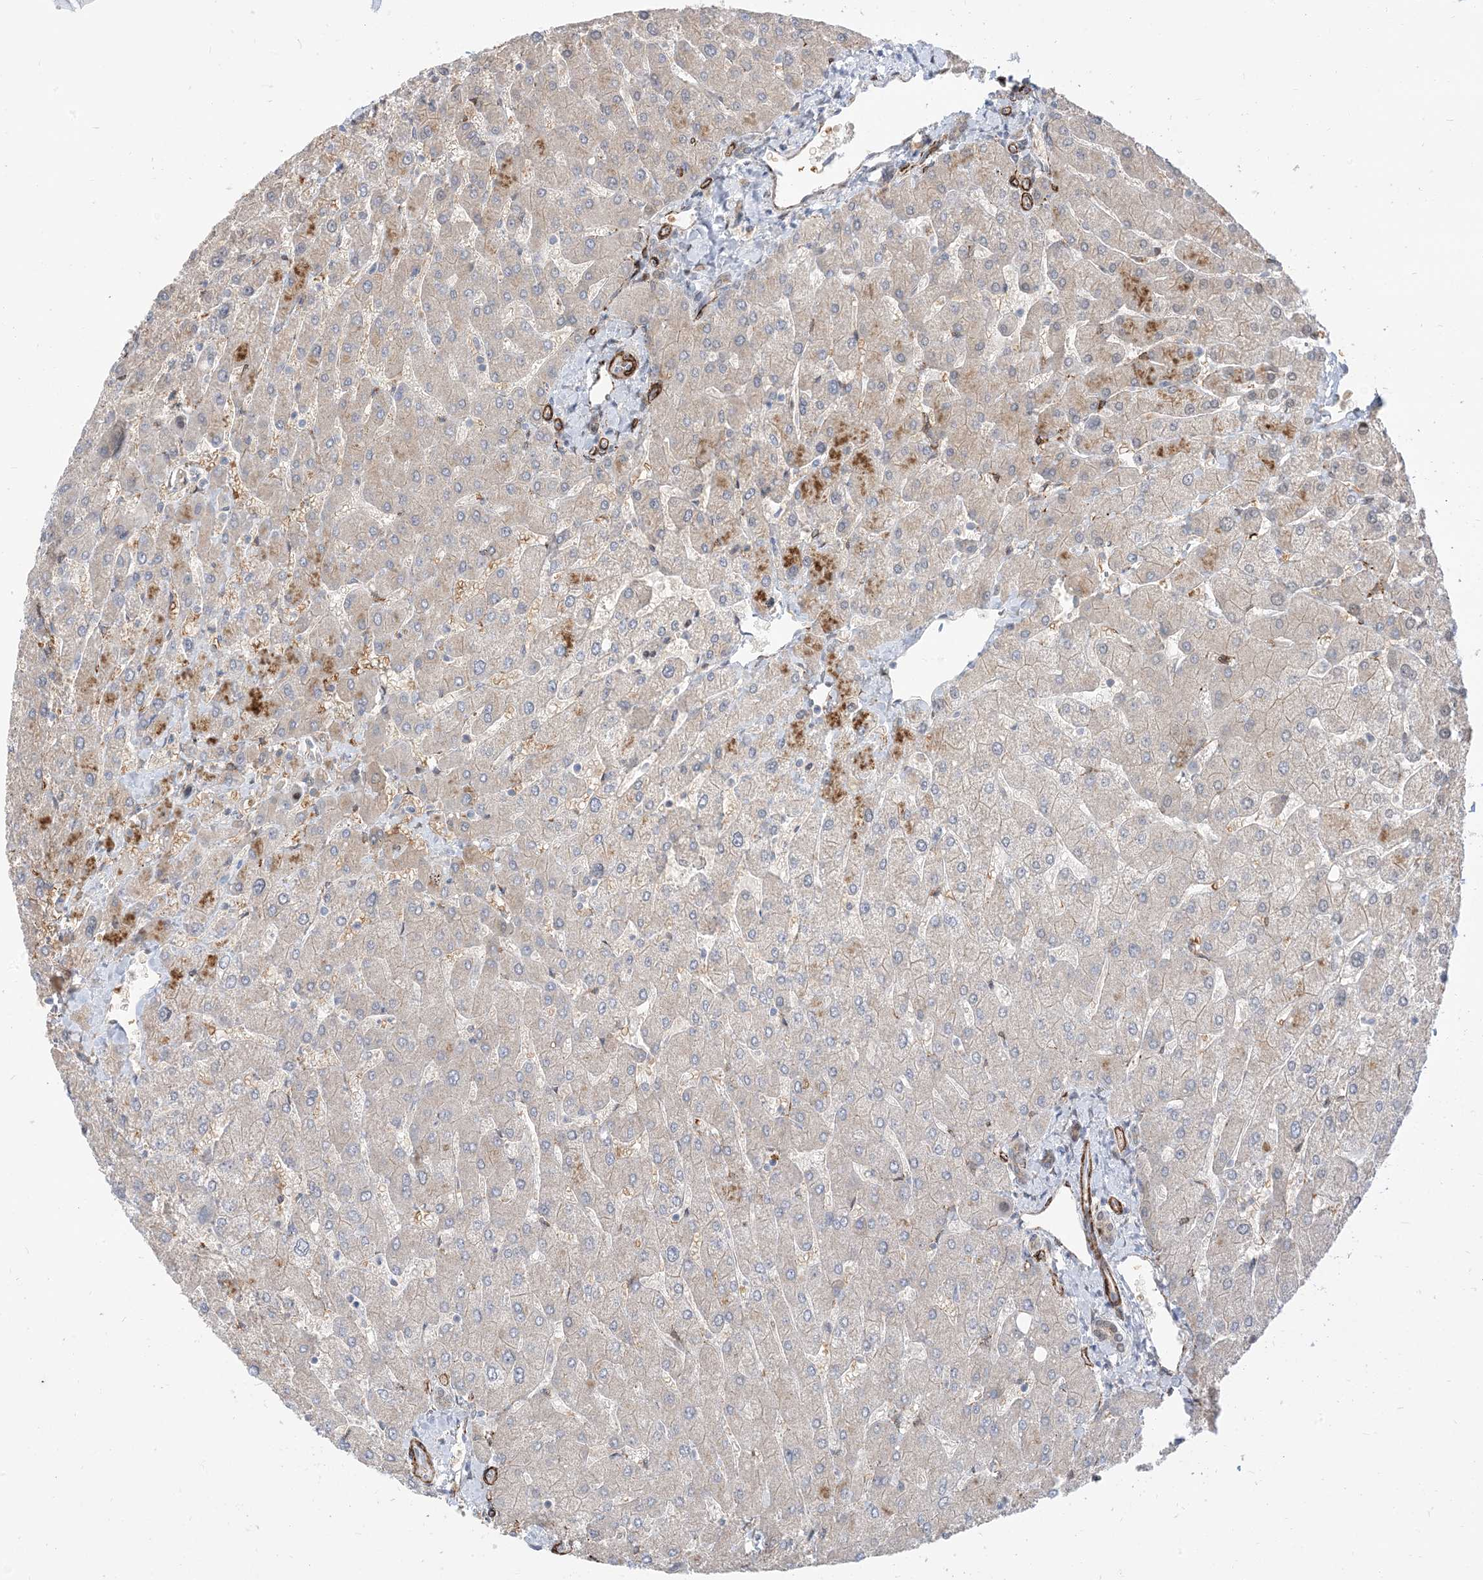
{"staining": {"intensity": "weak", "quantity": "25%-75%", "location": "cytoplasmic/membranous"}, "tissue": "liver", "cell_type": "Cholangiocytes", "image_type": "normal", "snomed": [{"axis": "morphology", "description": "Normal tissue, NOS"}, {"axis": "topography", "description": "Liver"}], "caption": "Benign liver displays weak cytoplasmic/membranous staining in approximately 25%-75% of cholangiocytes, visualized by immunohistochemistry. The protein of interest is shown in brown color, while the nuclei are stained blue.", "gene": "RIN1", "patient": {"sex": "male", "age": 55}}